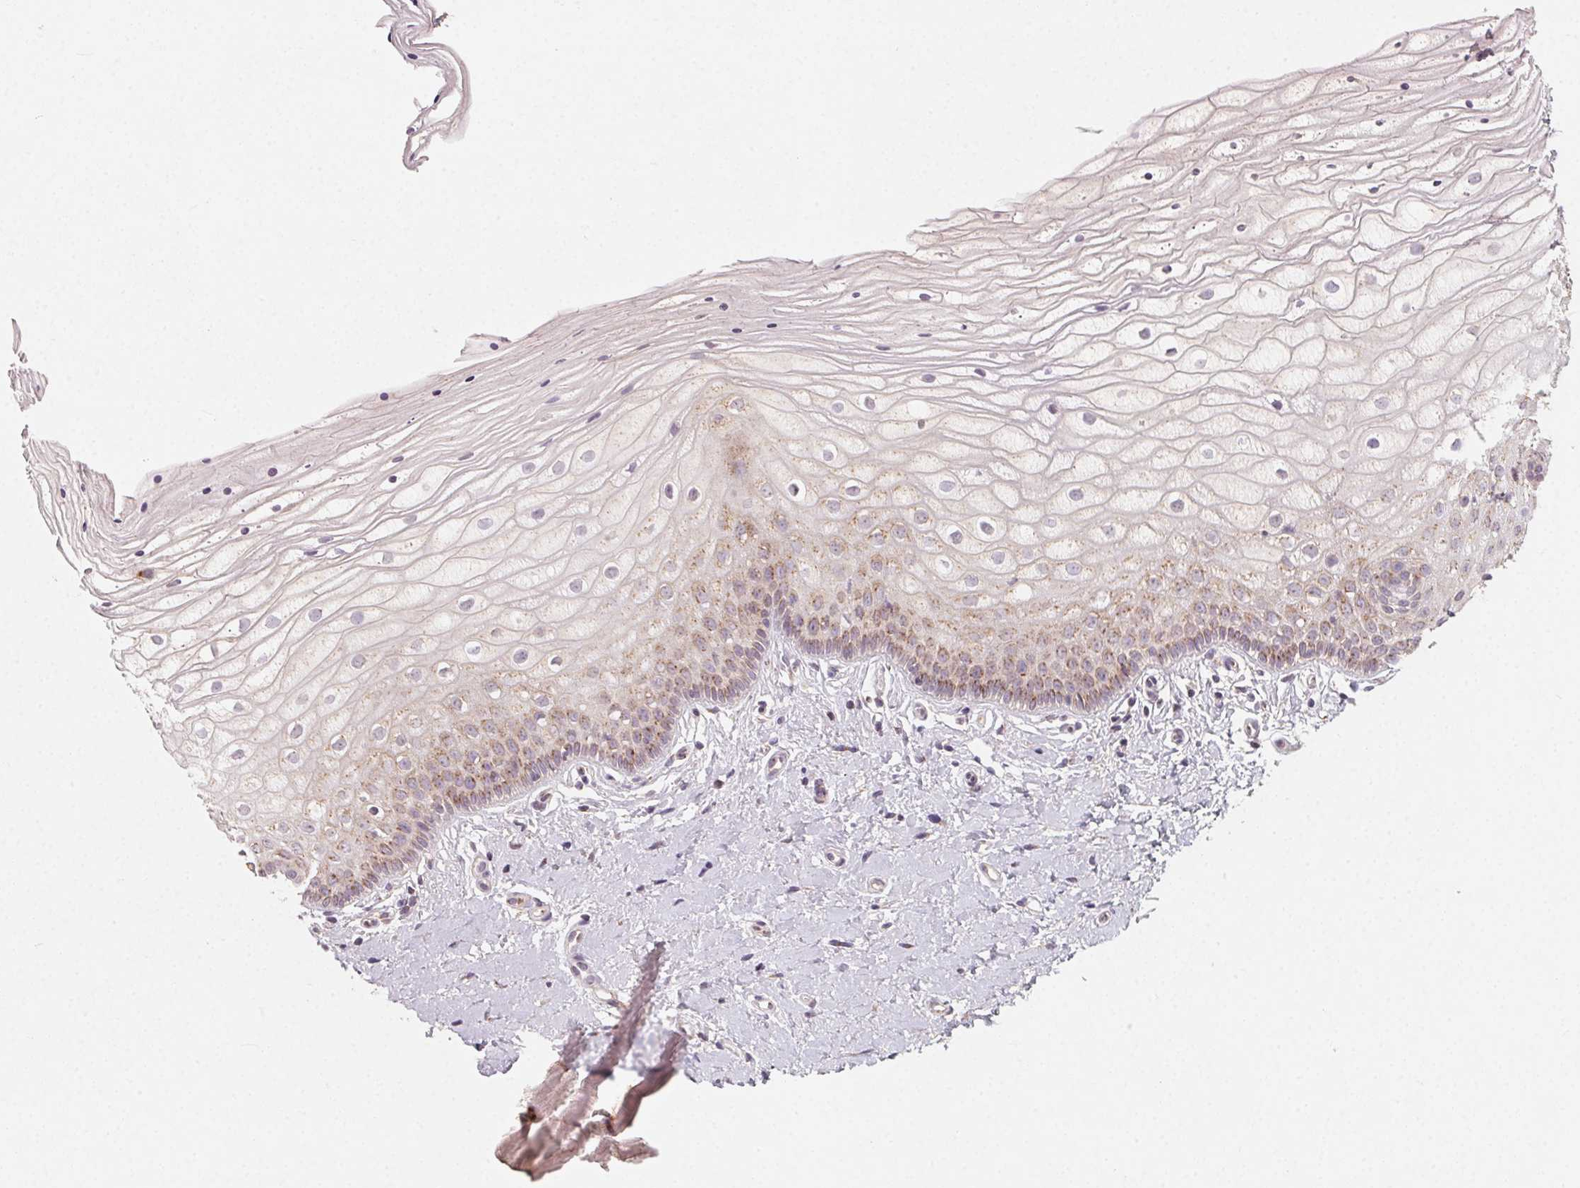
{"staining": {"intensity": "weak", "quantity": "25%-75%", "location": "cytoplasmic/membranous"}, "tissue": "vagina", "cell_type": "Squamous epithelial cells", "image_type": "normal", "snomed": [{"axis": "morphology", "description": "Normal tissue, NOS"}, {"axis": "topography", "description": "Vagina"}], "caption": "The immunohistochemical stain highlights weak cytoplasmic/membranous positivity in squamous epithelial cells of normal vagina. The protein is shown in brown color, while the nuclei are stained blue.", "gene": "AP1S1", "patient": {"sex": "female", "age": 39}}